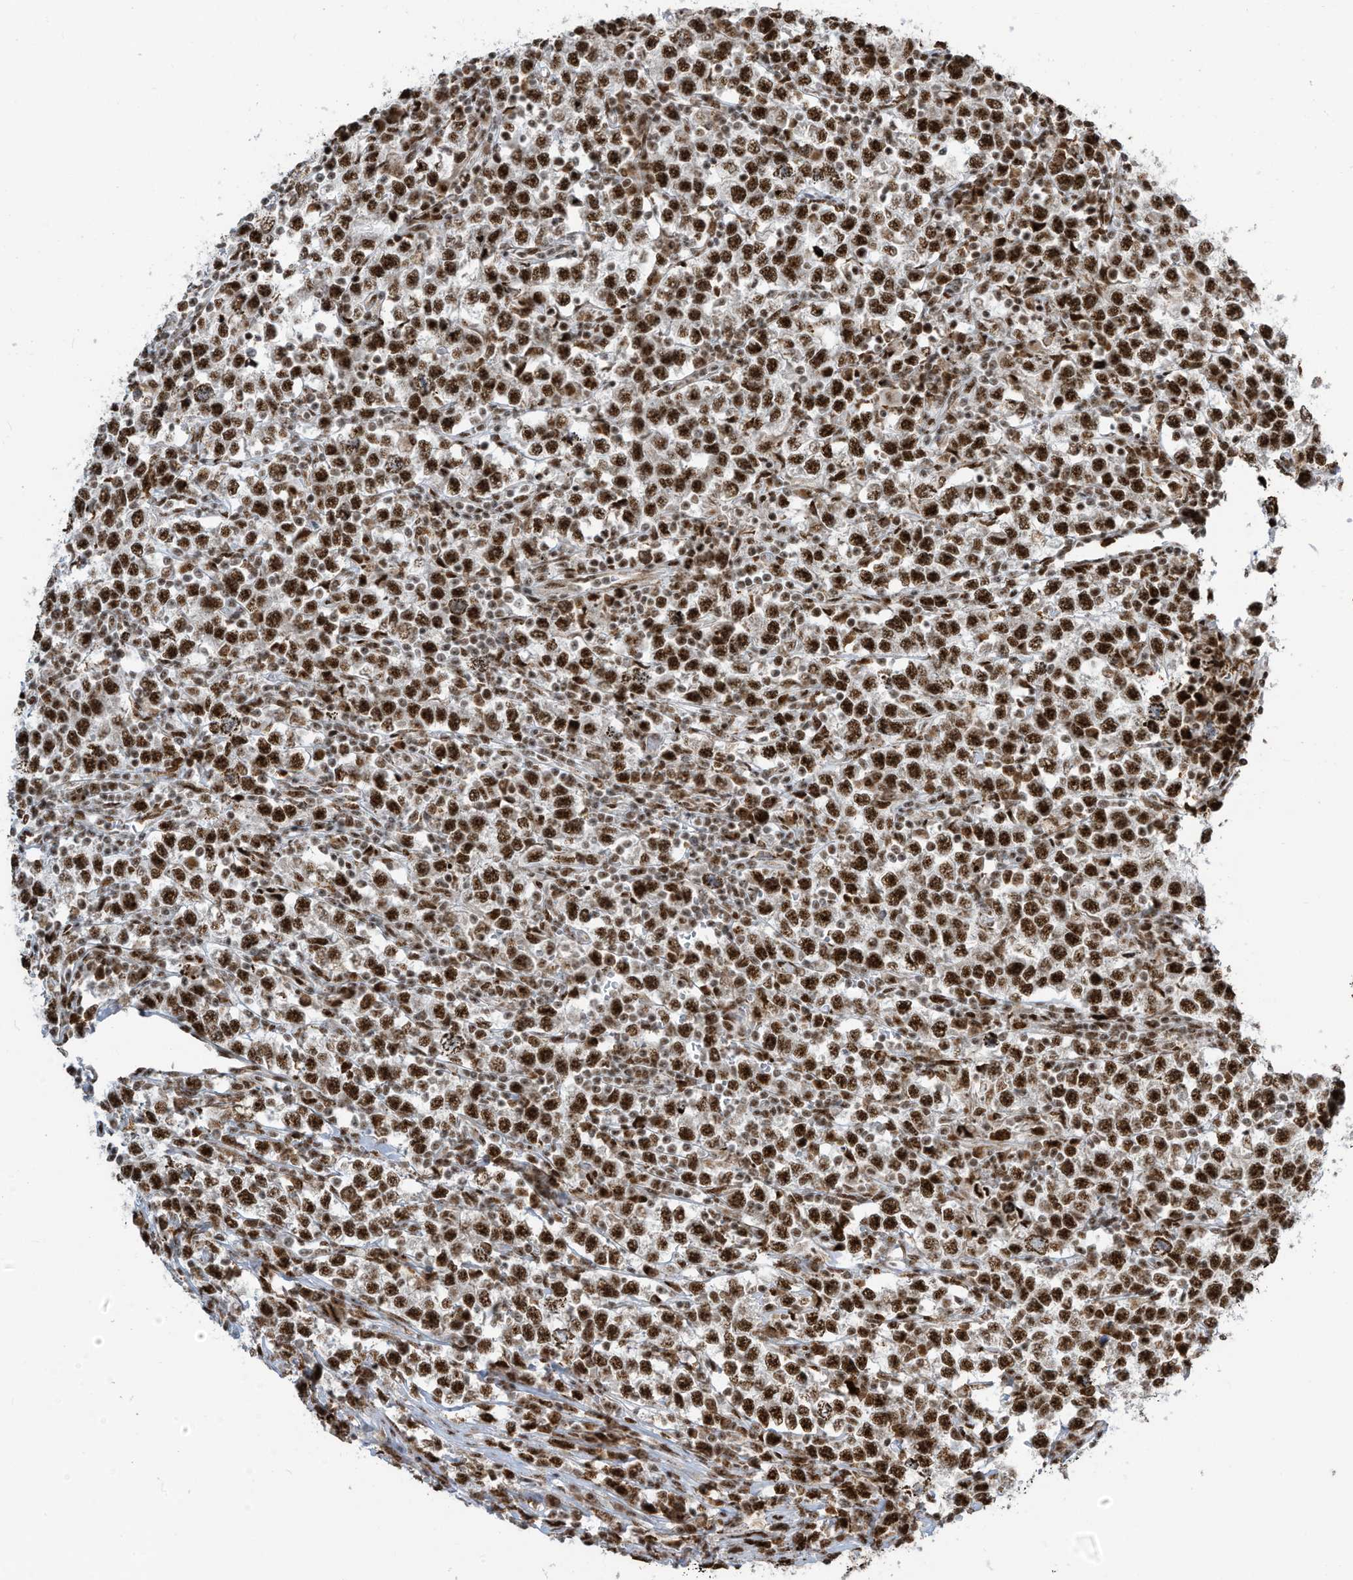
{"staining": {"intensity": "strong", "quantity": ">75%", "location": "nuclear"}, "tissue": "testis cancer", "cell_type": "Tumor cells", "image_type": "cancer", "snomed": [{"axis": "morphology", "description": "Normal tissue, NOS"}, {"axis": "morphology", "description": "Seminoma, NOS"}, {"axis": "topography", "description": "Testis"}], "caption": "Immunohistochemical staining of human testis cancer (seminoma) reveals strong nuclear protein expression in about >75% of tumor cells. Using DAB (brown) and hematoxylin (blue) stains, captured at high magnification using brightfield microscopy.", "gene": "LBH", "patient": {"sex": "male", "age": 43}}